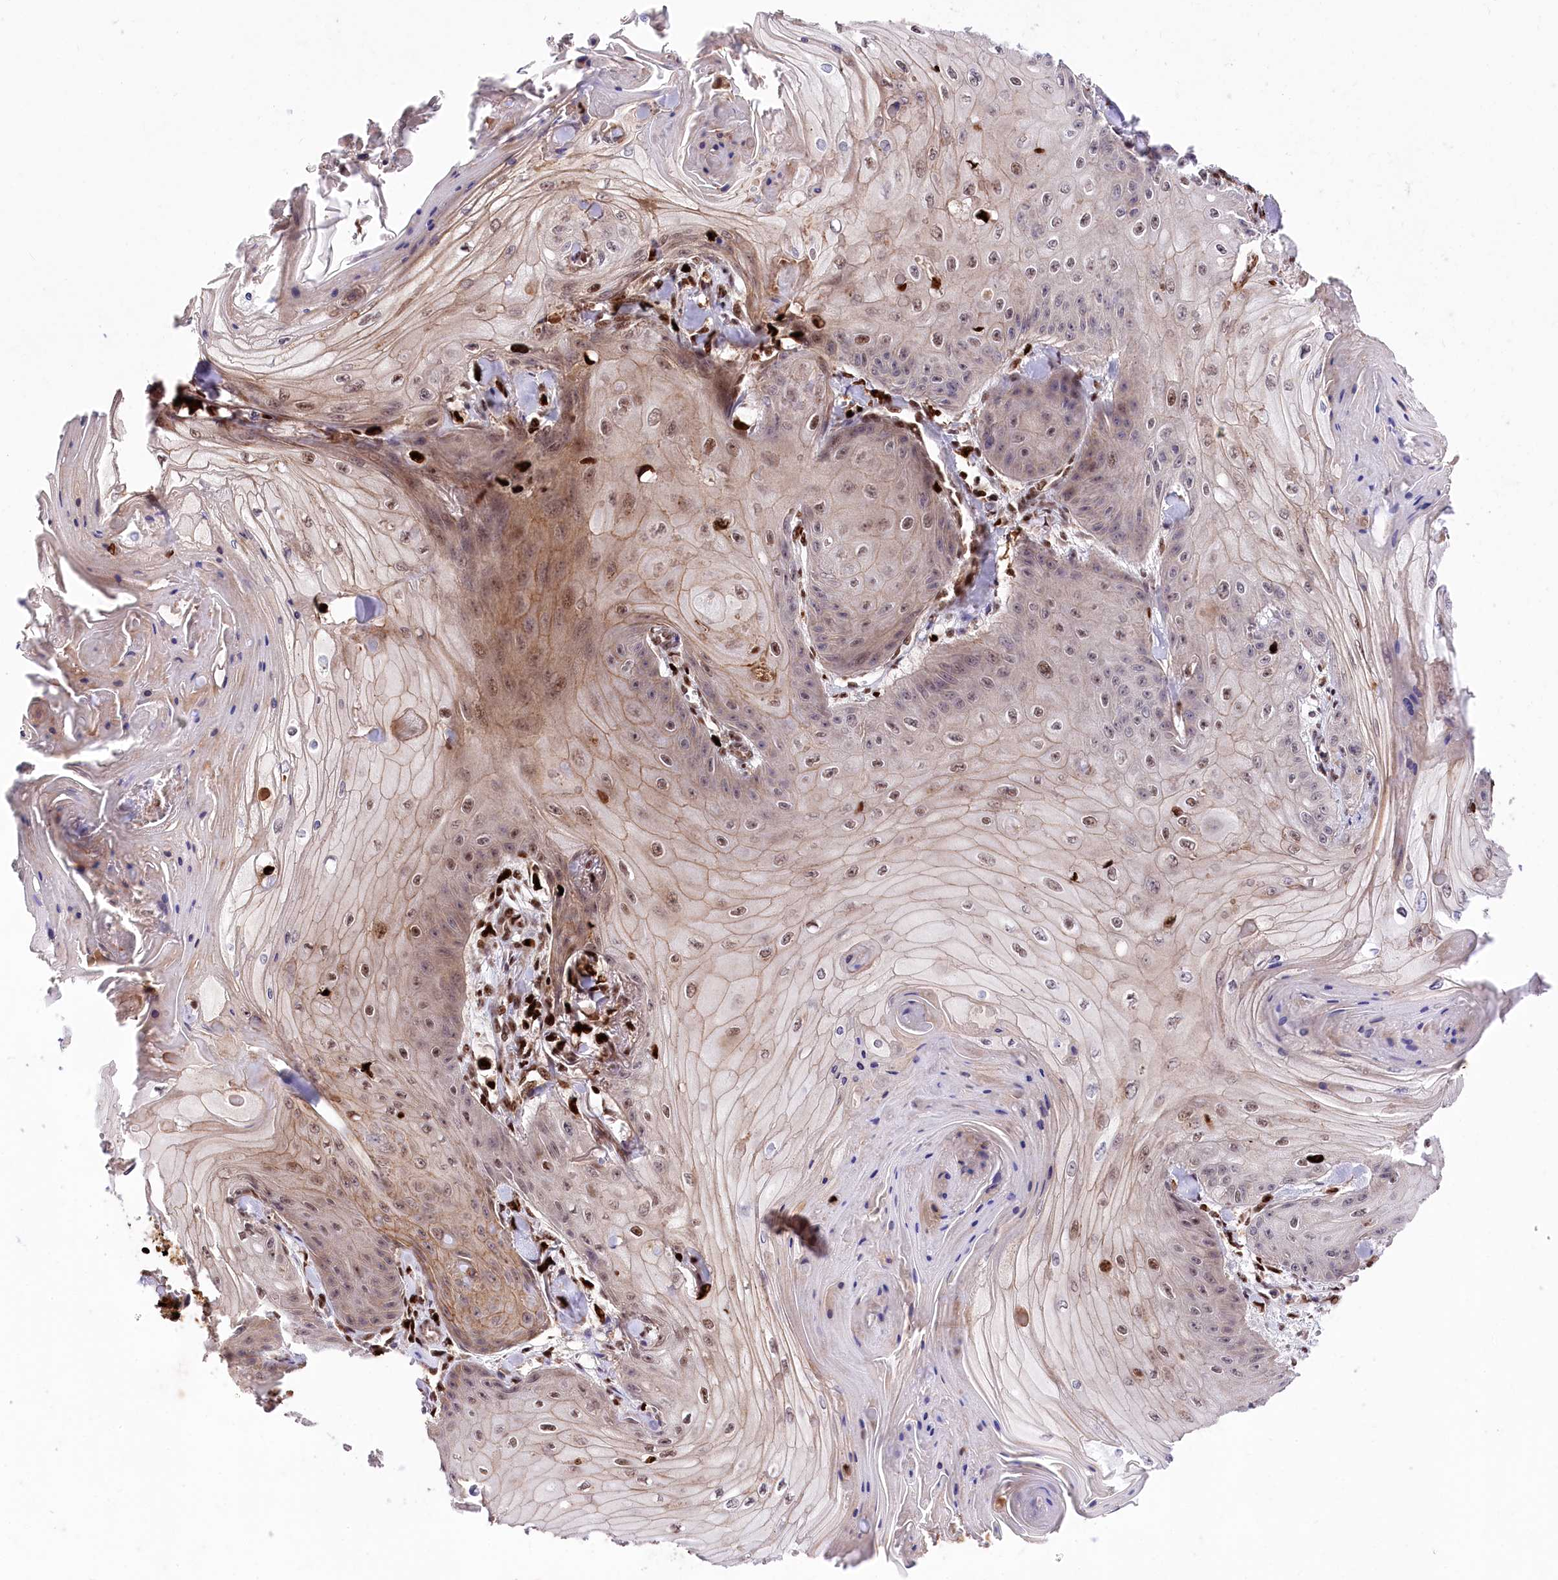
{"staining": {"intensity": "moderate", "quantity": "<25%", "location": "cytoplasmic/membranous,nuclear"}, "tissue": "skin cancer", "cell_type": "Tumor cells", "image_type": "cancer", "snomed": [{"axis": "morphology", "description": "Squamous cell carcinoma, NOS"}, {"axis": "topography", "description": "Skin"}], "caption": "Immunohistochemistry (DAB (3,3'-diaminobenzidine)) staining of squamous cell carcinoma (skin) shows moderate cytoplasmic/membranous and nuclear protein expression in approximately <25% of tumor cells. The staining was performed using DAB (3,3'-diaminobenzidine) to visualize the protein expression in brown, while the nuclei were stained in blue with hematoxylin (Magnification: 20x).", "gene": "FIGN", "patient": {"sex": "male", "age": 74}}